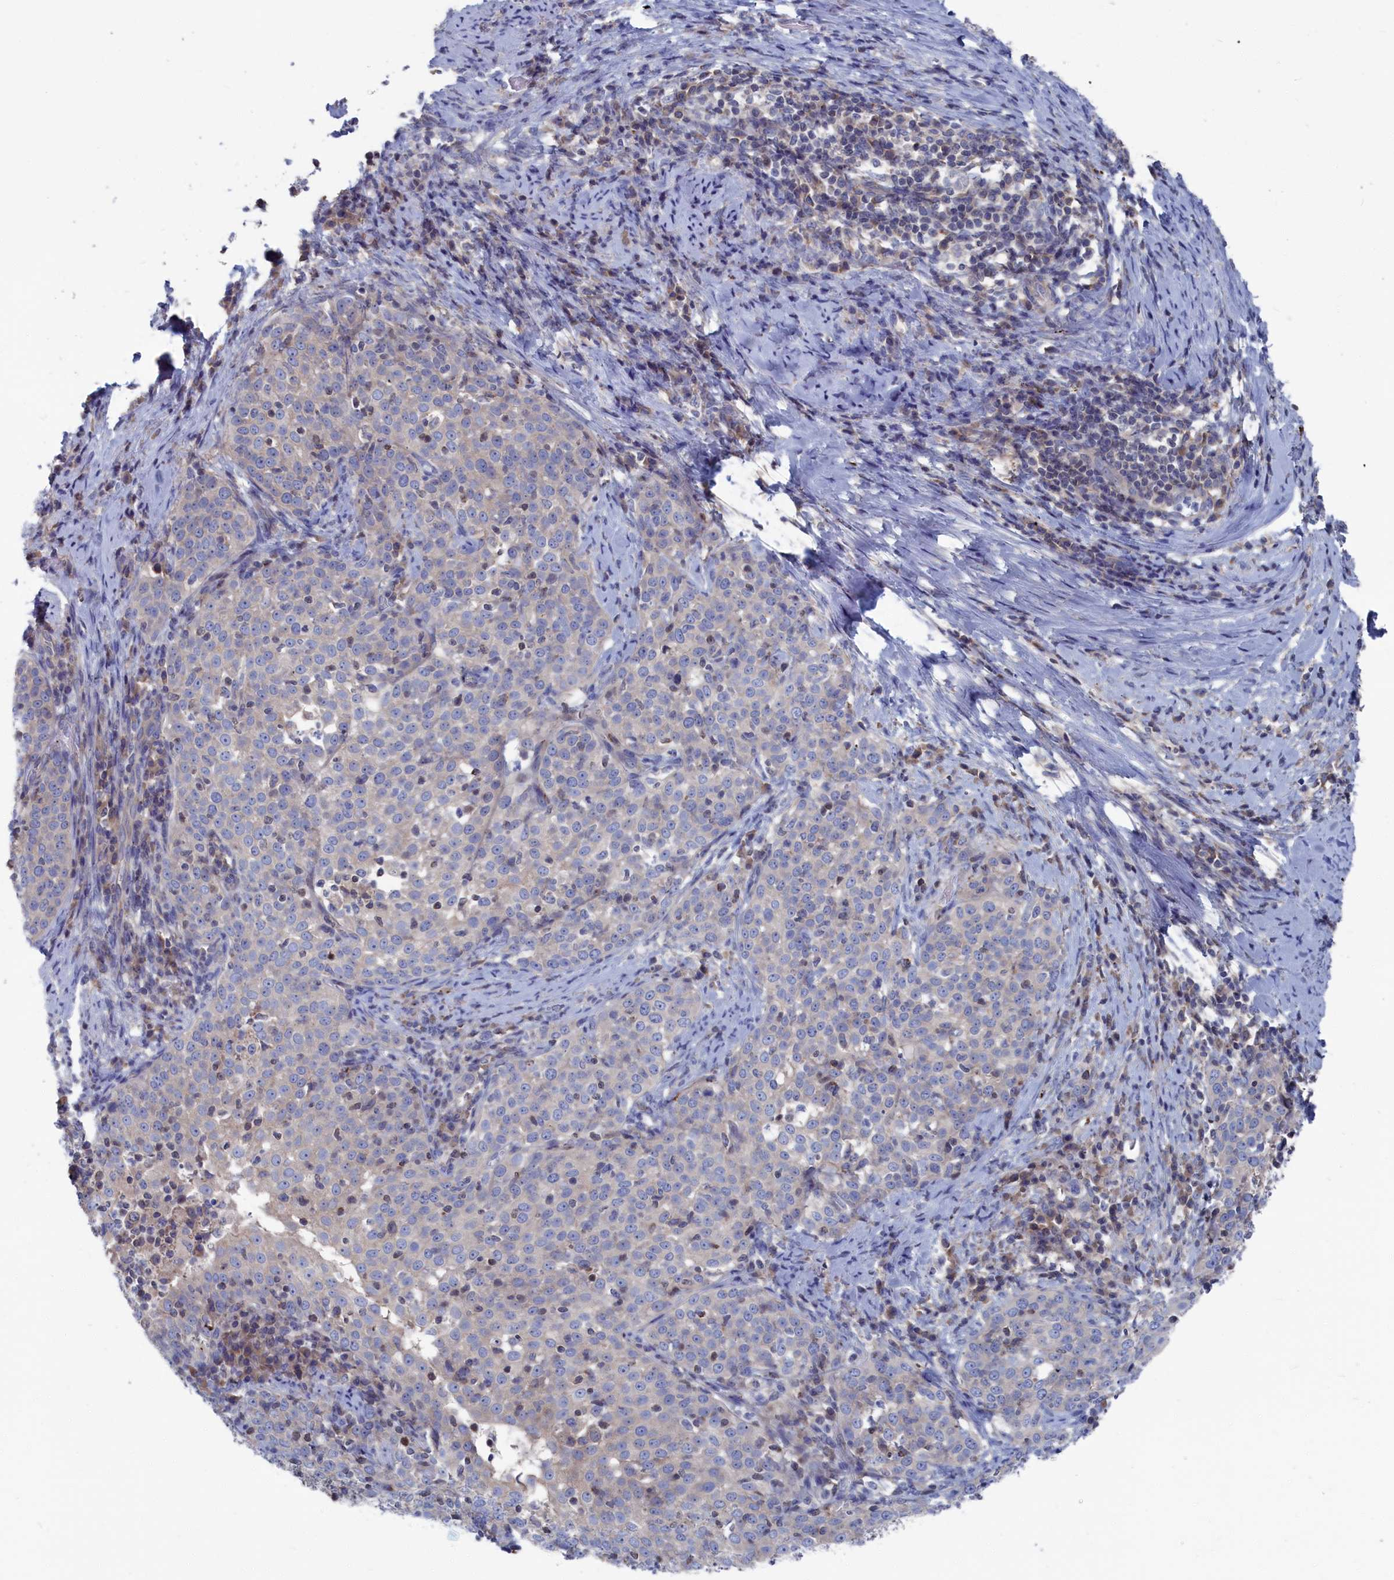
{"staining": {"intensity": "weak", "quantity": "25%-75%", "location": "cytoplasmic/membranous"}, "tissue": "cervical cancer", "cell_type": "Tumor cells", "image_type": "cancer", "snomed": [{"axis": "morphology", "description": "Squamous cell carcinoma, NOS"}, {"axis": "topography", "description": "Cervix"}], "caption": "Tumor cells demonstrate weak cytoplasmic/membranous staining in about 25%-75% of cells in cervical cancer (squamous cell carcinoma).", "gene": "CEND1", "patient": {"sex": "female", "age": 57}}